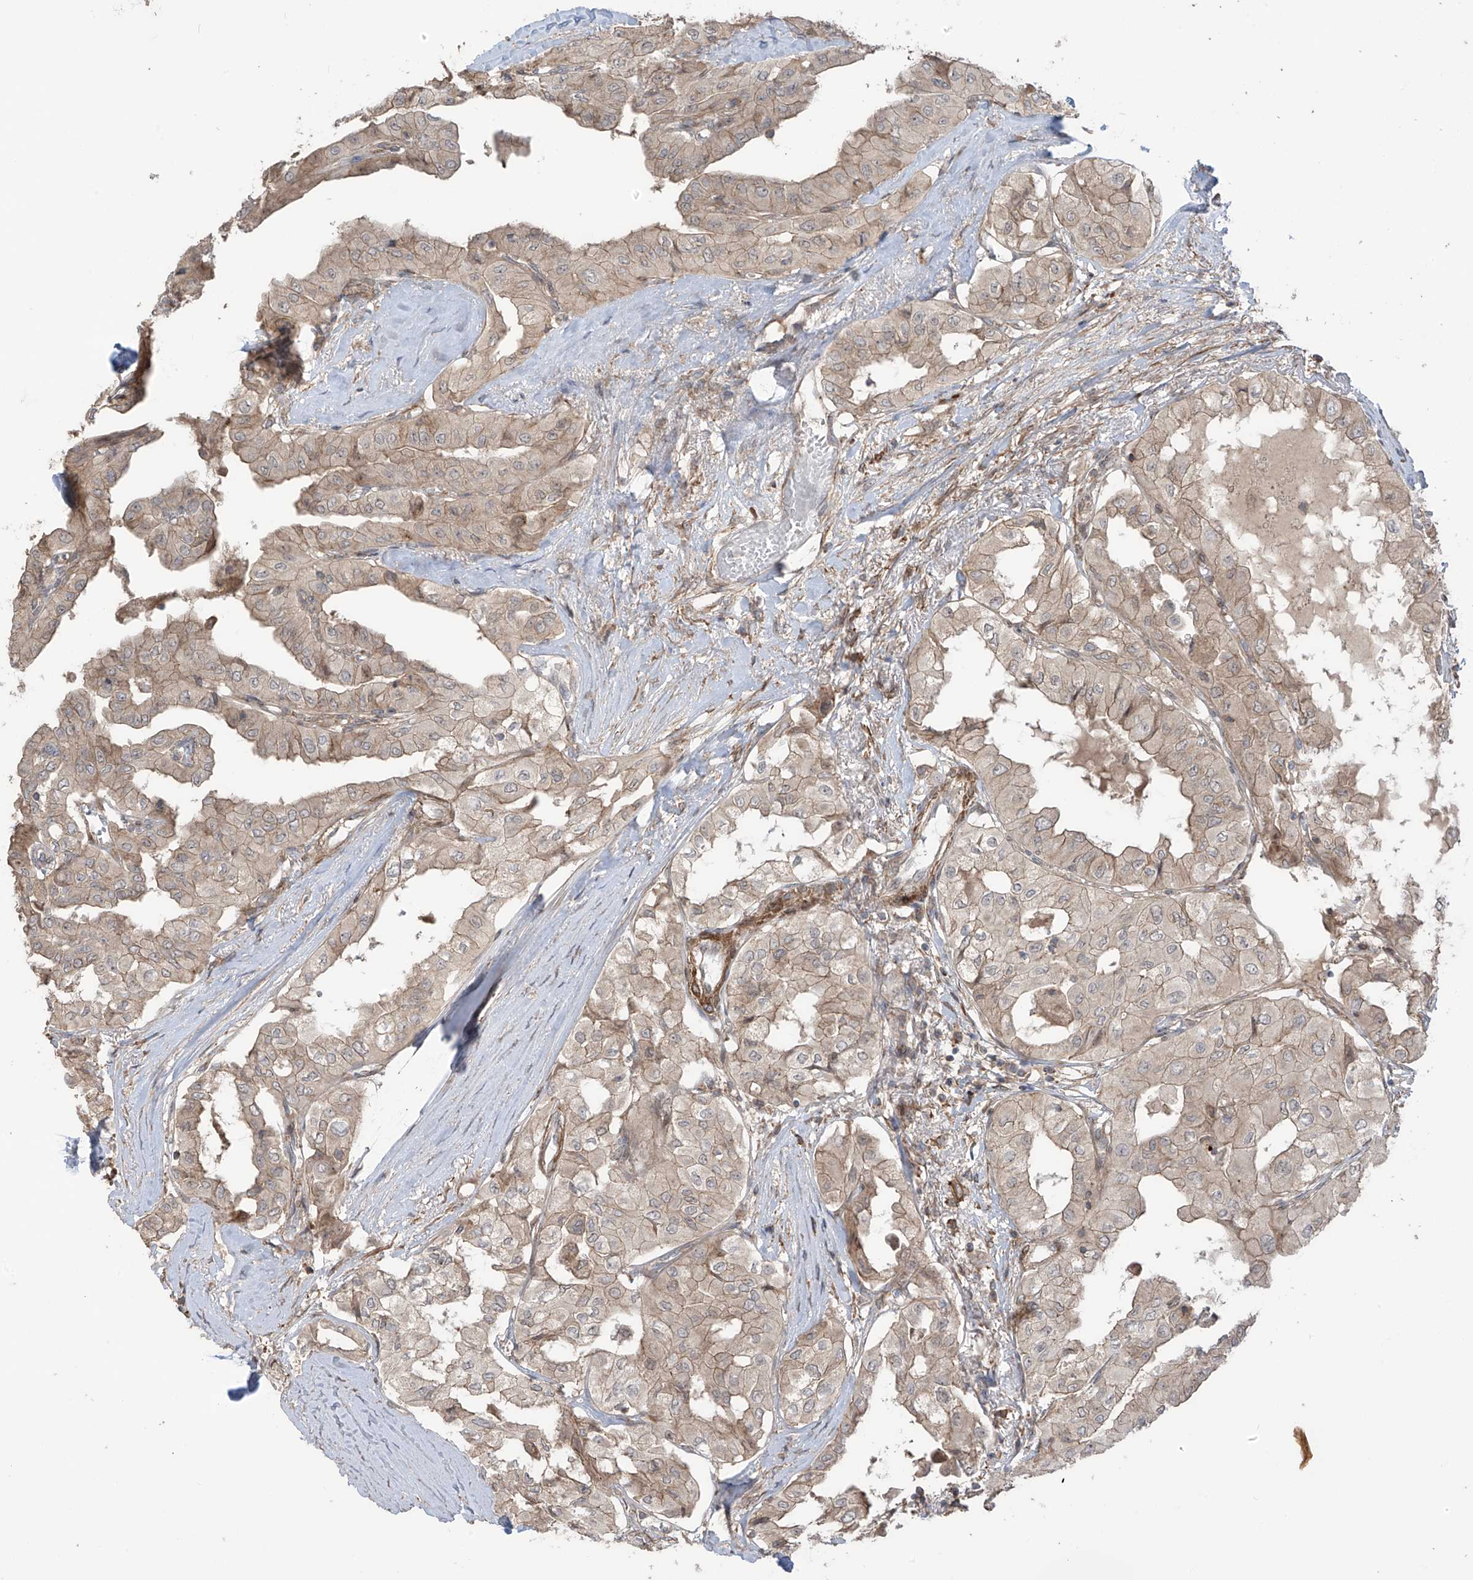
{"staining": {"intensity": "weak", "quantity": ">75%", "location": "cytoplasmic/membranous"}, "tissue": "thyroid cancer", "cell_type": "Tumor cells", "image_type": "cancer", "snomed": [{"axis": "morphology", "description": "Papillary adenocarcinoma, NOS"}, {"axis": "topography", "description": "Thyroid gland"}], "caption": "Brown immunohistochemical staining in human thyroid papillary adenocarcinoma reveals weak cytoplasmic/membranous expression in about >75% of tumor cells. The protein is shown in brown color, while the nuclei are stained blue.", "gene": "LRRC74A", "patient": {"sex": "female", "age": 59}}